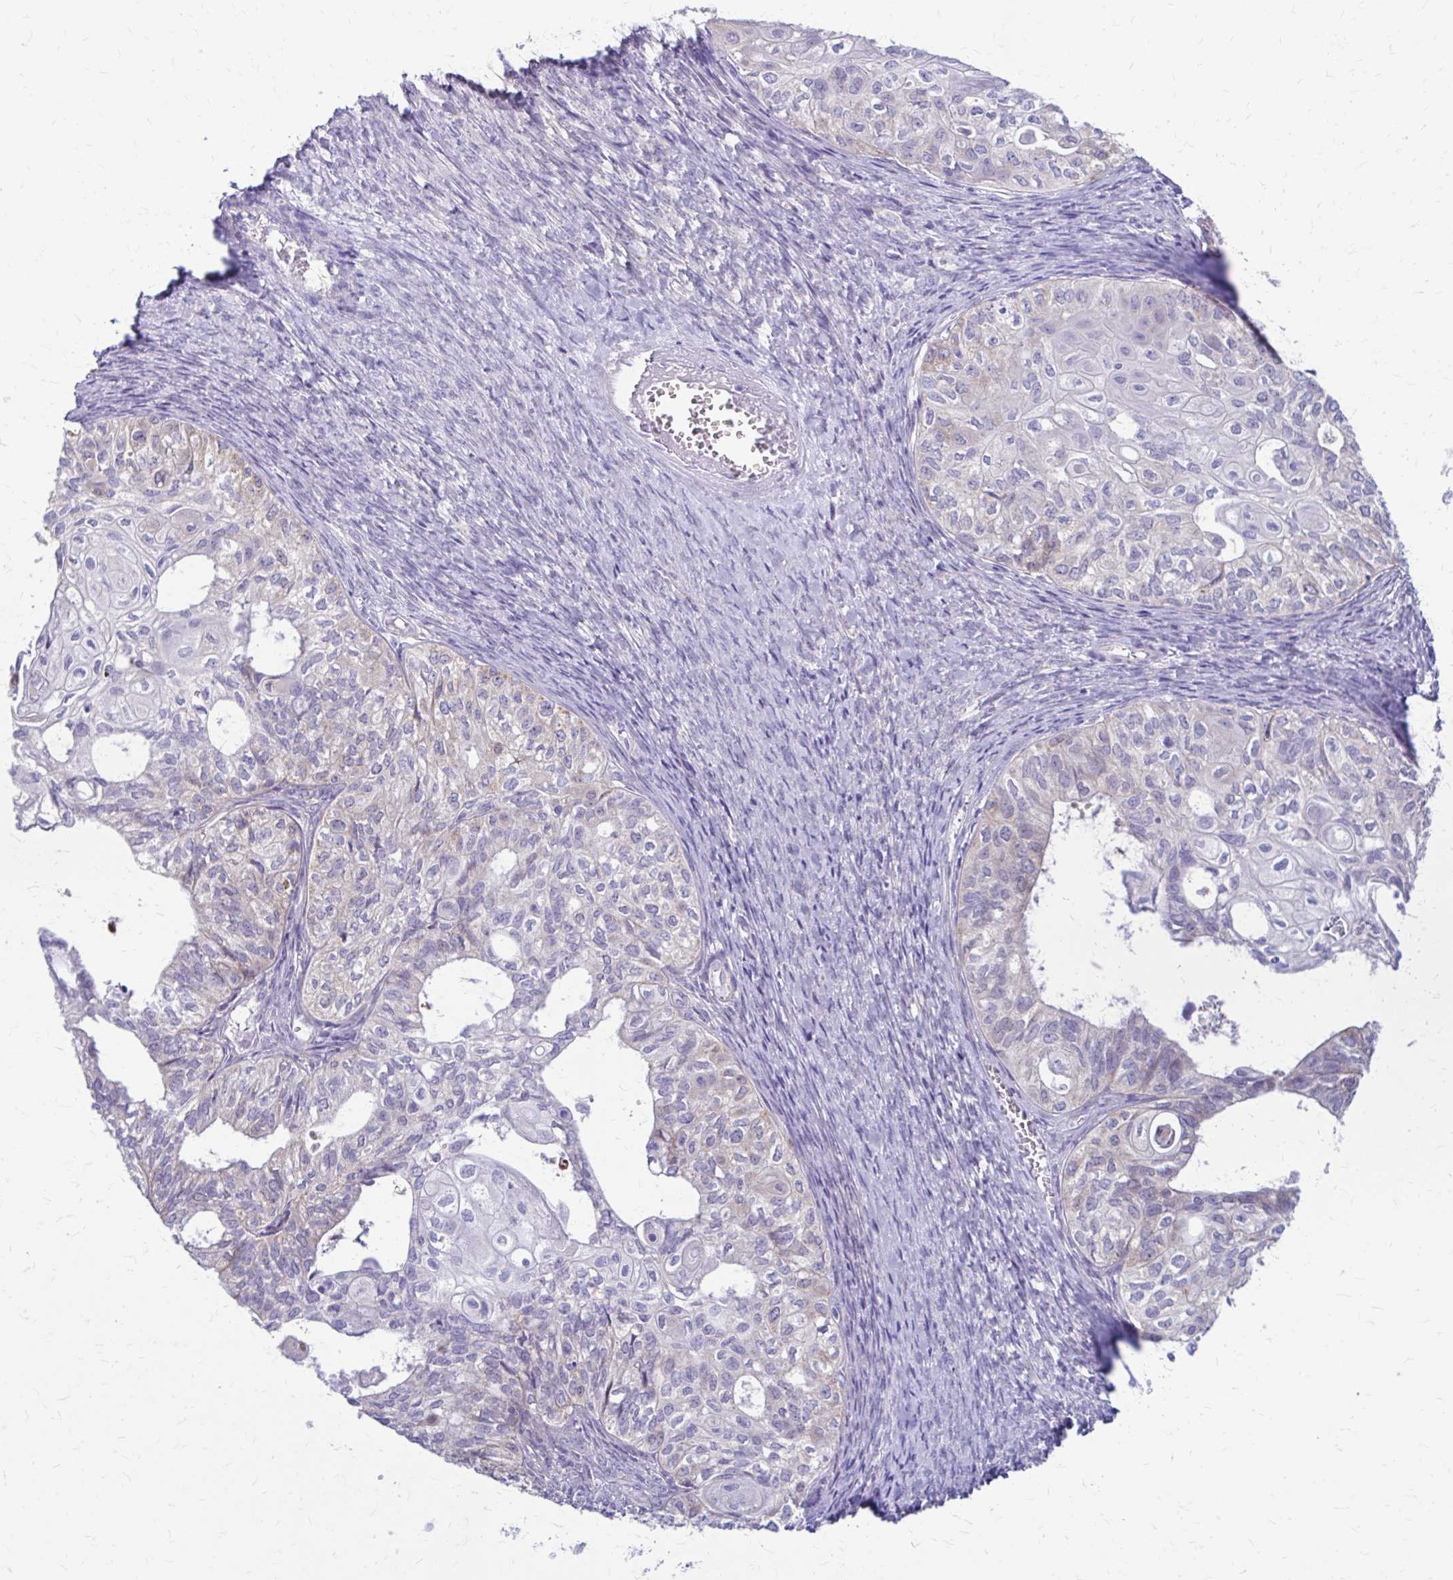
{"staining": {"intensity": "negative", "quantity": "none", "location": "none"}, "tissue": "ovarian cancer", "cell_type": "Tumor cells", "image_type": "cancer", "snomed": [{"axis": "morphology", "description": "Carcinoma, endometroid"}, {"axis": "topography", "description": "Ovary"}], "caption": "This is an immunohistochemistry photomicrograph of ovarian cancer (endometroid carcinoma). There is no positivity in tumor cells.", "gene": "SAMD13", "patient": {"sex": "female", "age": 64}}